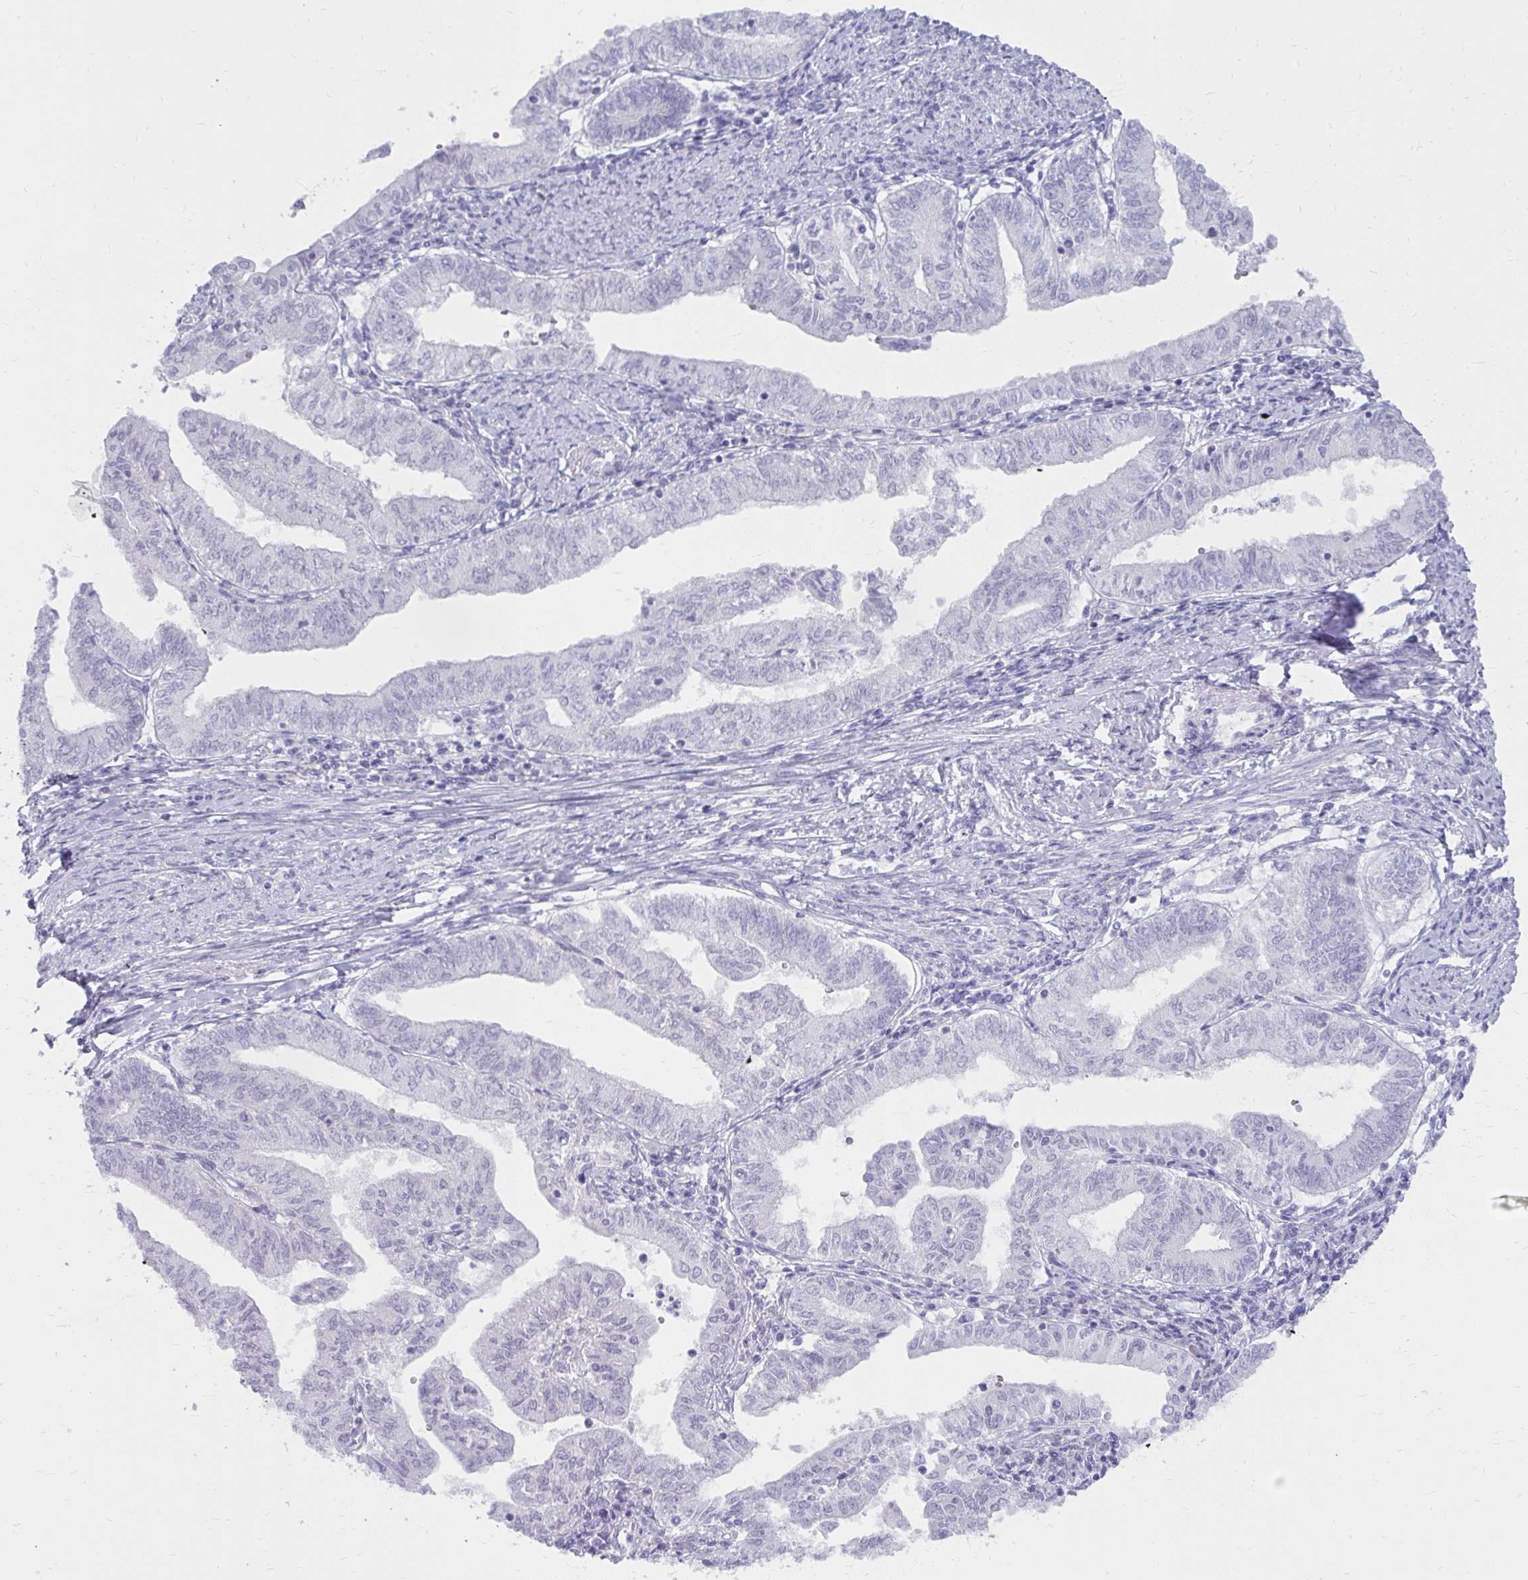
{"staining": {"intensity": "negative", "quantity": "none", "location": "none"}, "tissue": "endometrial cancer", "cell_type": "Tumor cells", "image_type": "cancer", "snomed": [{"axis": "morphology", "description": "Adenocarcinoma, NOS"}, {"axis": "topography", "description": "Endometrium"}], "caption": "This micrograph is of endometrial cancer (adenocarcinoma) stained with immunohistochemistry (IHC) to label a protein in brown with the nuclei are counter-stained blue. There is no staining in tumor cells.", "gene": "UGT3A2", "patient": {"sex": "female", "age": 66}}